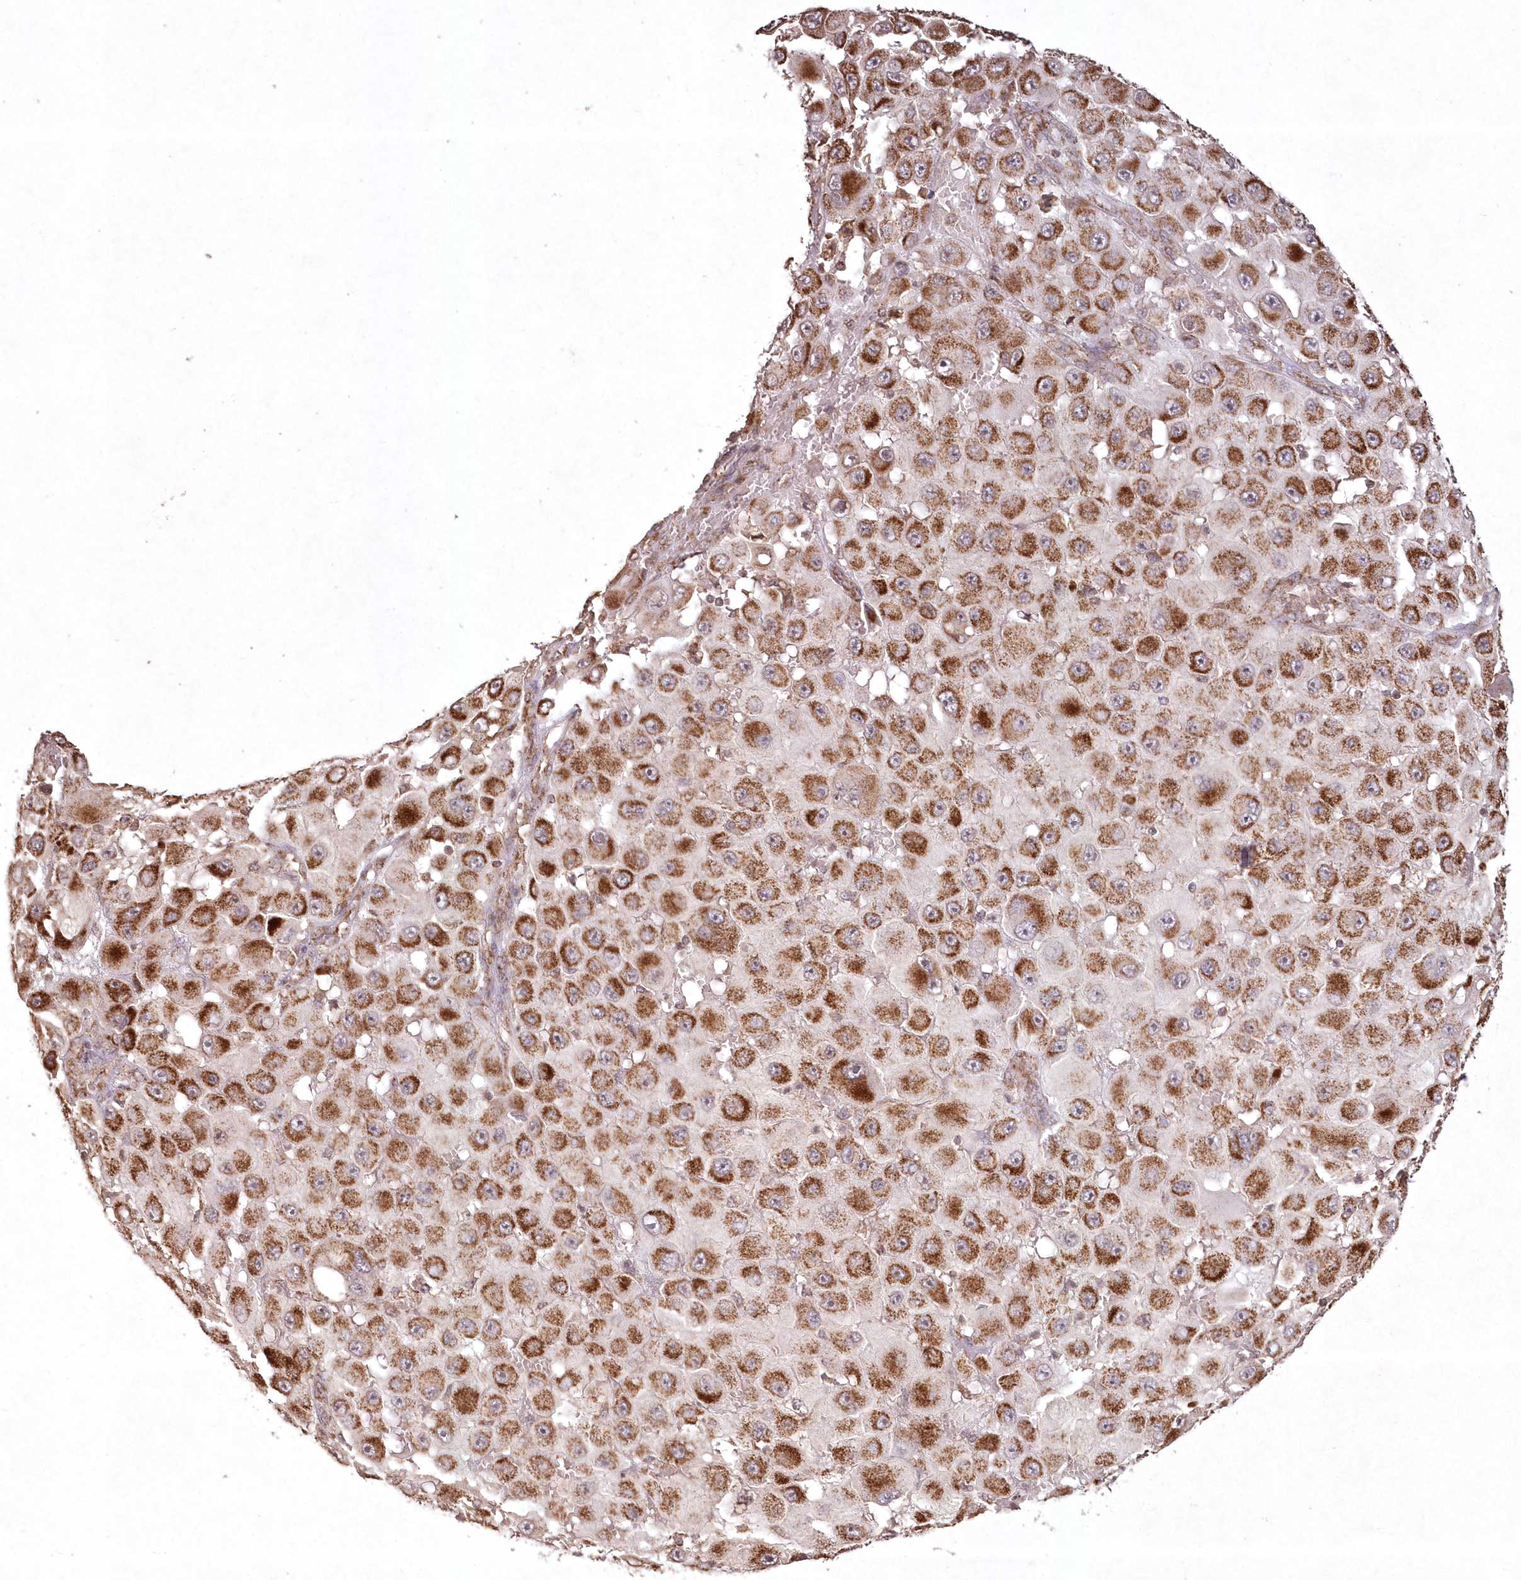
{"staining": {"intensity": "strong", "quantity": ">75%", "location": "cytoplasmic/membranous"}, "tissue": "melanoma", "cell_type": "Tumor cells", "image_type": "cancer", "snomed": [{"axis": "morphology", "description": "Malignant melanoma, NOS"}, {"axis": "topography", "description": "Skin"}], "caption": "Tumor cells reveal high levels of strong cytoplasmic/membranous staining in approximately >75% of cells in human malignant melanoma.", "gene": "LRPPRC", "patient": {"sex": "female", "age": 81}}